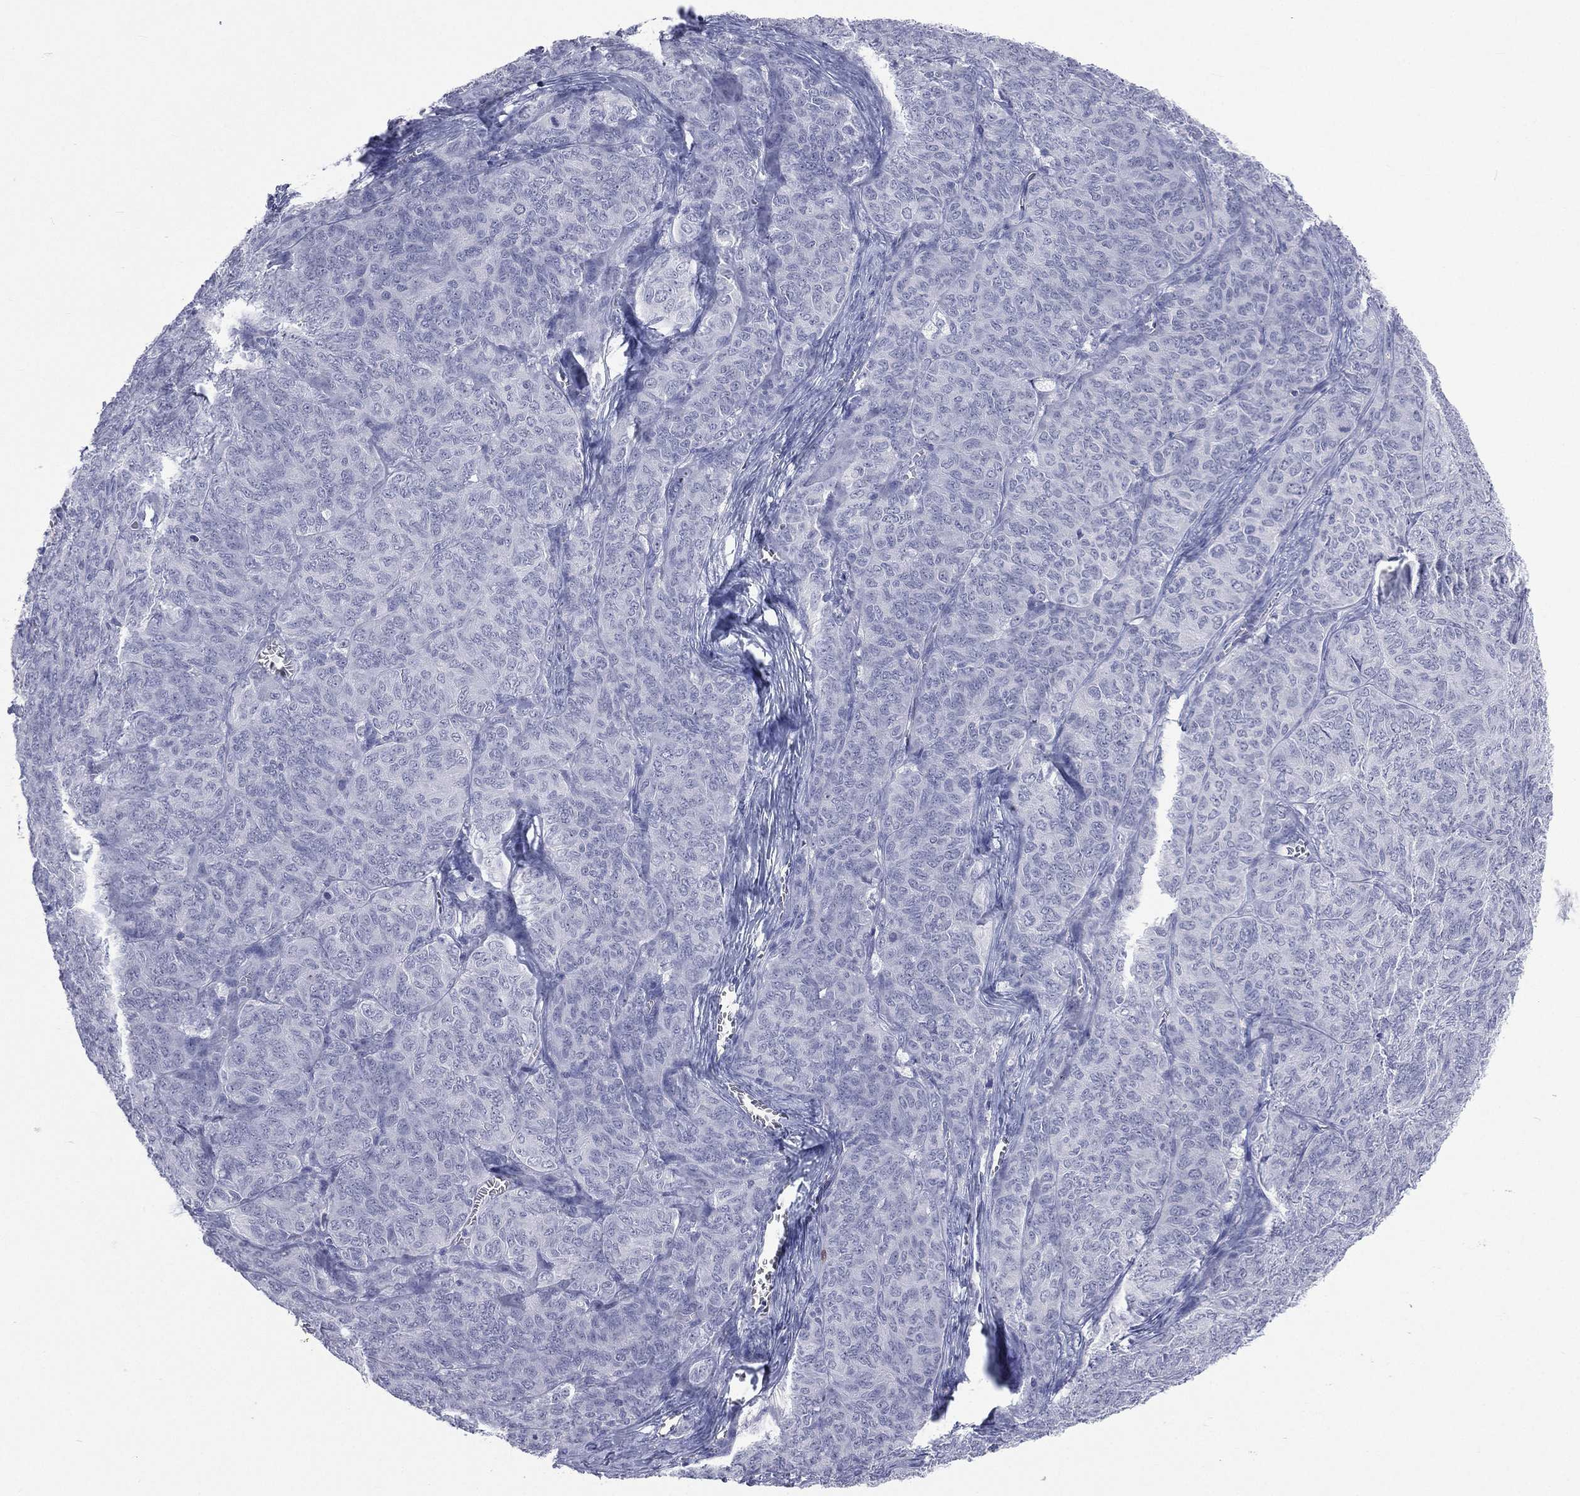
{"staining": {"intensity": "negative", "quantity": "none", "location": "none"}, "tissue": "ovarian cancer", "cell_type": "Tumor cells", "image_type": "cancer", "snomed": [{"axis": "morphology", "description": "Carcinoma, endometroid"}, {"axis": "topography", "description": "Ovary"}], "caption": "An immunohistochemistry (IHC) micrograph of endometroid carcinoma (ovarian) is shown. There is no staining in tumor cells of endometroid carcinoma (ovarian). Nuclei are stained in blue.", "gene": "SSX1", "patient": {"sex": "female", "age": 80}}